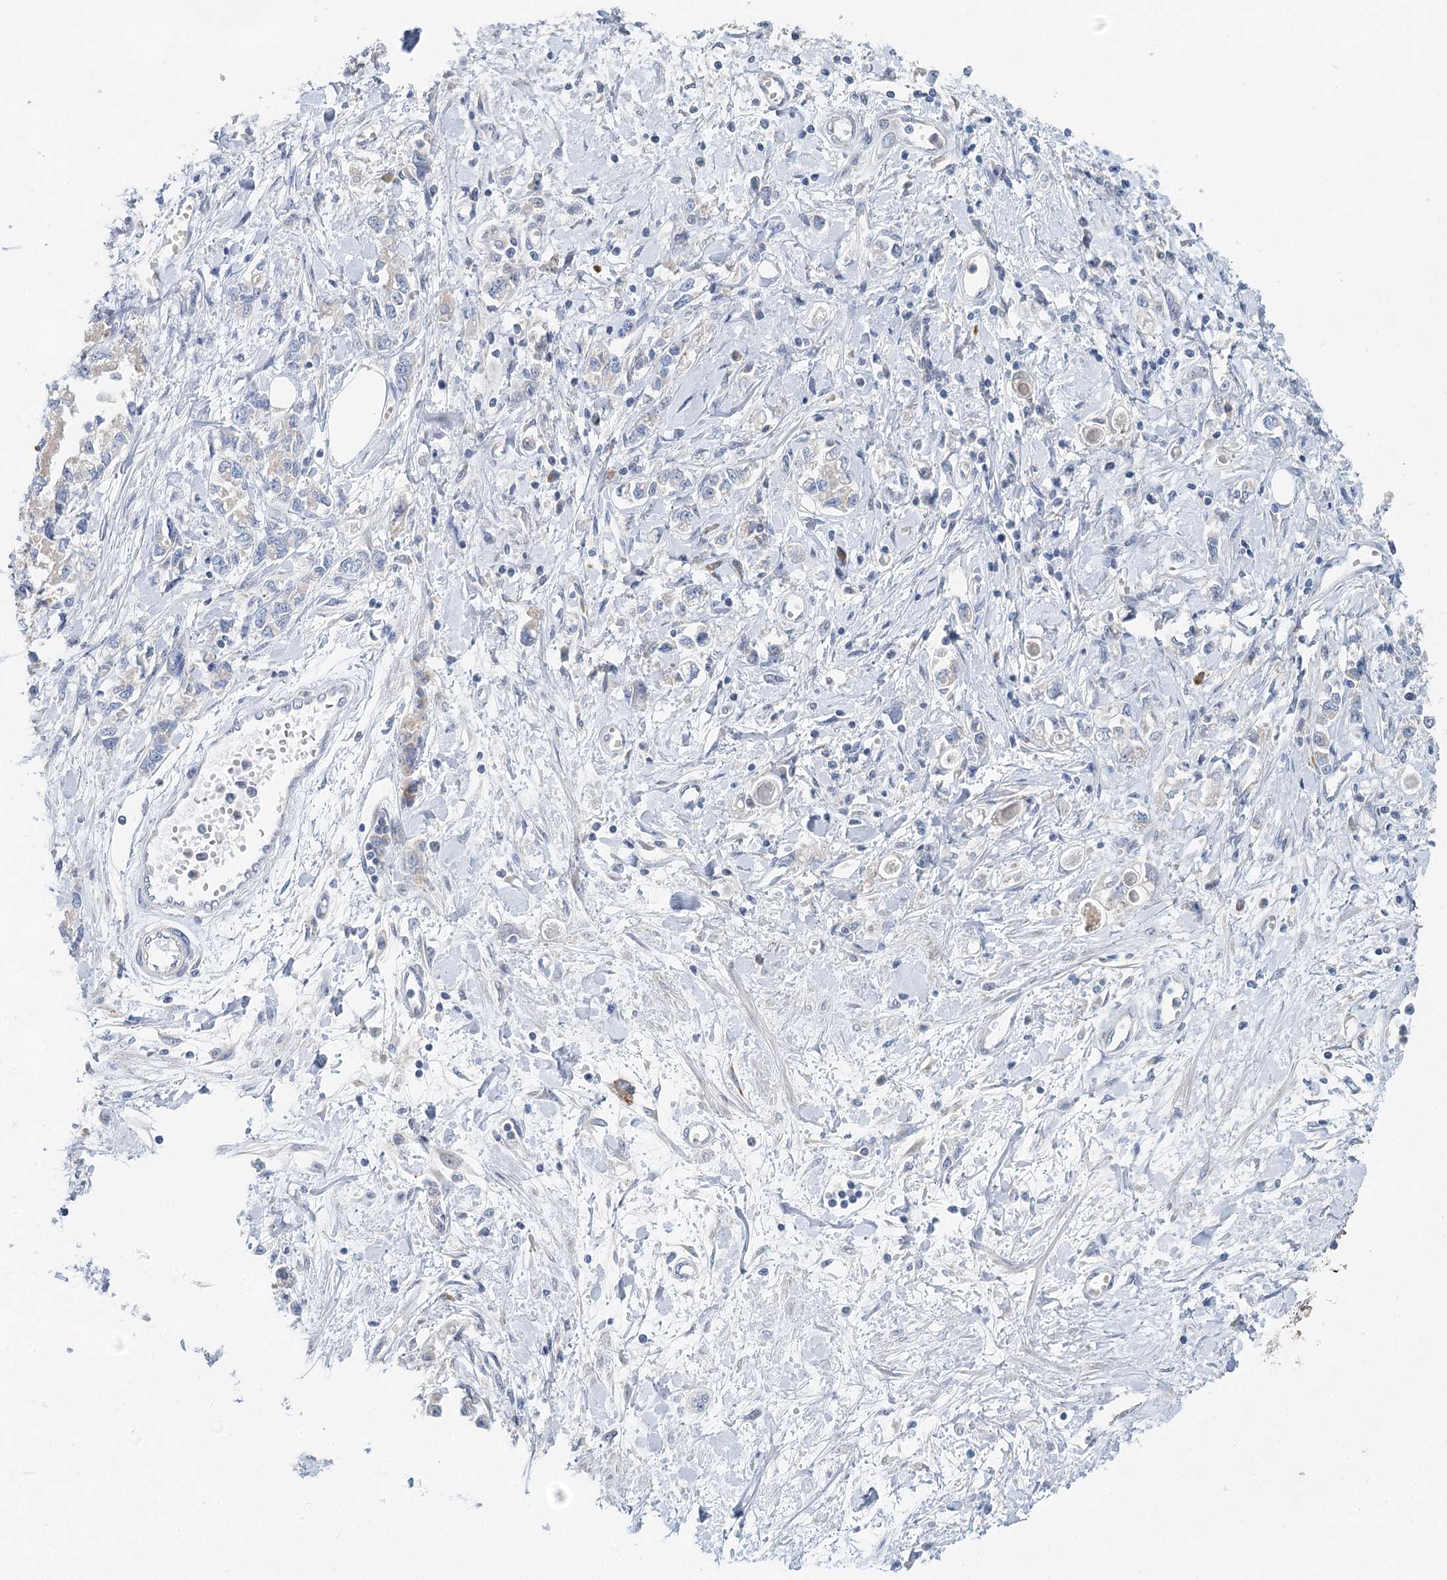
{"staining": {"intensity": "negative", "quantity": "none", "location": "none"}, "tissue": "stomach cancer", "cell_type": "Tumor cells", "image_type": "cancer", "snomed": [{"axis": "morphology", "description": "Adenocarcinoma, NOS"}, {"axis": "topography", "description": "Stomach"}], "caption": "A histopathology image of human stomach cancer is negative for staining in tumor cells.", "gene": "BLTP1", "patient": {"sex": "female", "age": 76}}